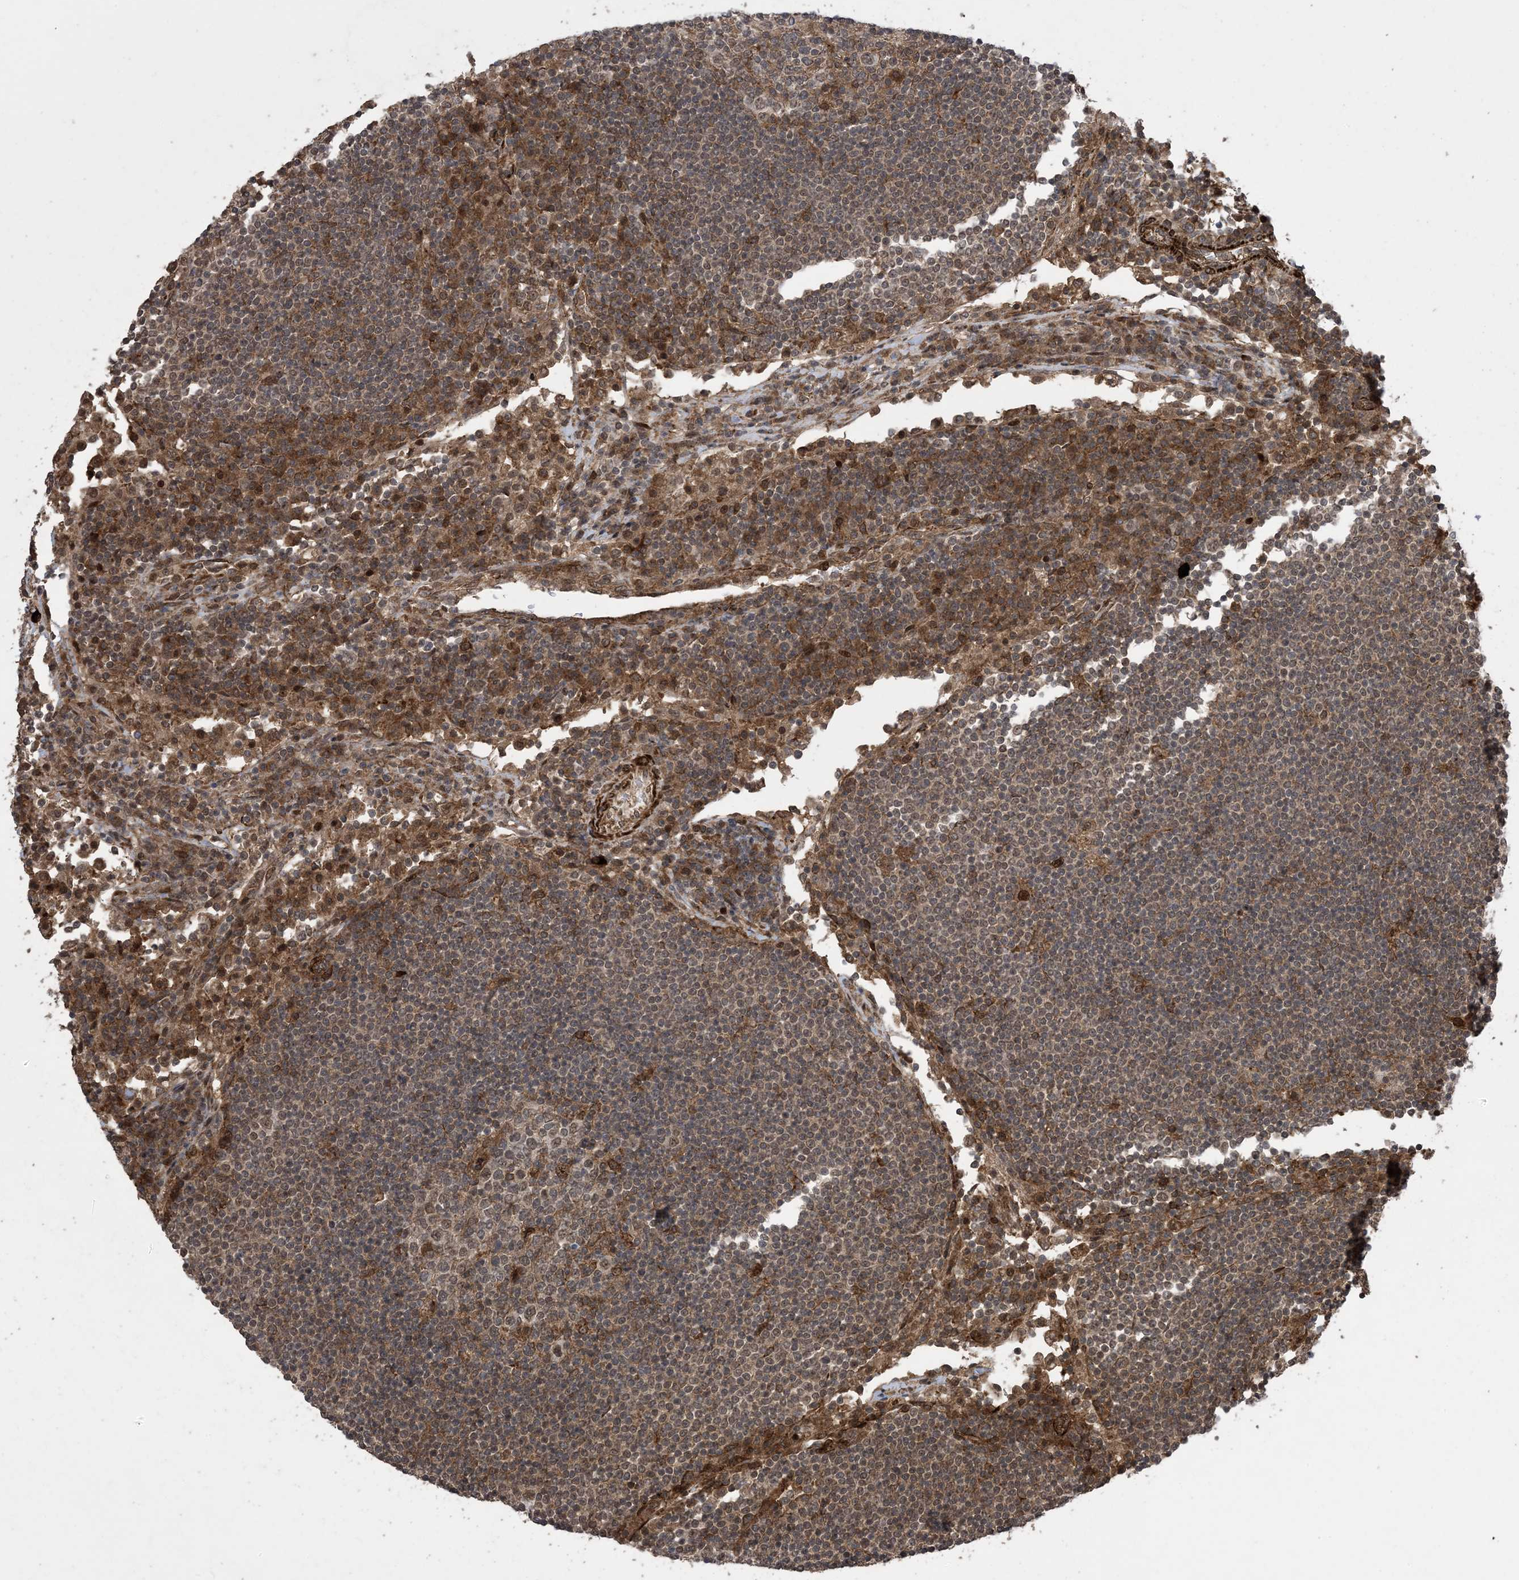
{"staining": {"intensity": "weak", "quantity": "25%-75%", "location": "cytoplasmic/membranous,nuclear"}, "tissue": "lymph node", "cell_type": "Germinal center cells", "image_type": "normal", "snomed": [{"axis": "morphology", "description": "Normal tissue, NOS"}, {"axis": "topography", "description": "Lymph node"}], "caption": "Immunohistochemical staining of benign human lymph node exhibits low levels of weak cytoplasmic/membranous,nuclear staining in approximately 25%-75% of germinal center cells.", "gene": "ZNF511", "patient": {"sex": "female", "age": 53}}